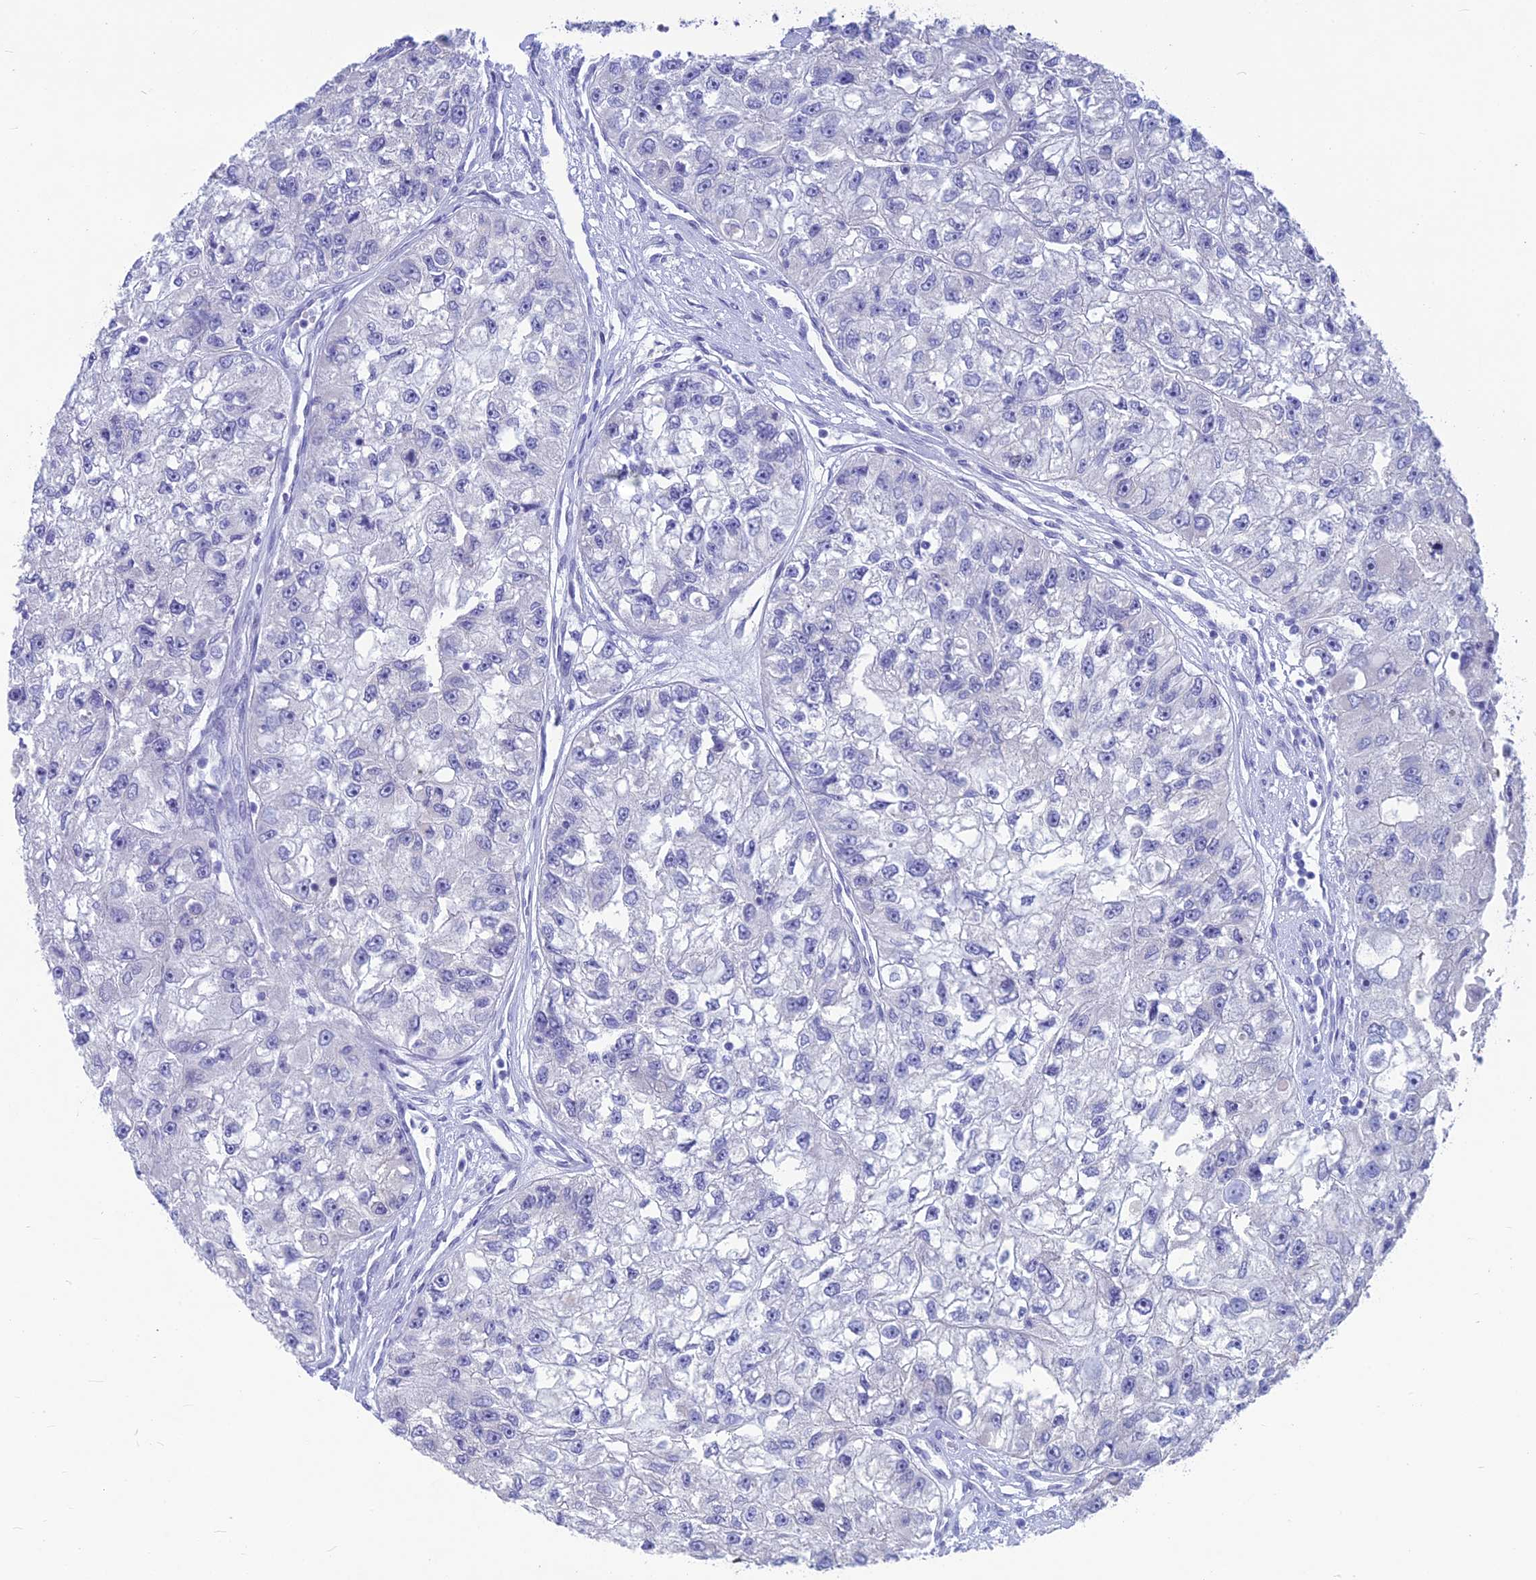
{"staining": {"intensity": "negative", "quantity": "none", "location": "none"}, "tissue": "renal cancer", "cell_type": "Tumor cells", "image_type": "cancer", "snomed": [{"axis": "morphology", "description": "Adenocarcinoma, NOS"}, {"axis": "topography", "description": "Kidney"}], "caption": "Immunohistochemistry image of neoplastic tissue: human renal adenocarcinoma stained with DAB demonstrates no significant protein positivity in tumor cells. (Brightfield microscopy of DAB (3,3'-diaminobenzidine) IHC at high magnification).", "gene": "SNTN", "patient": {"sex": "male", "age": 63}}